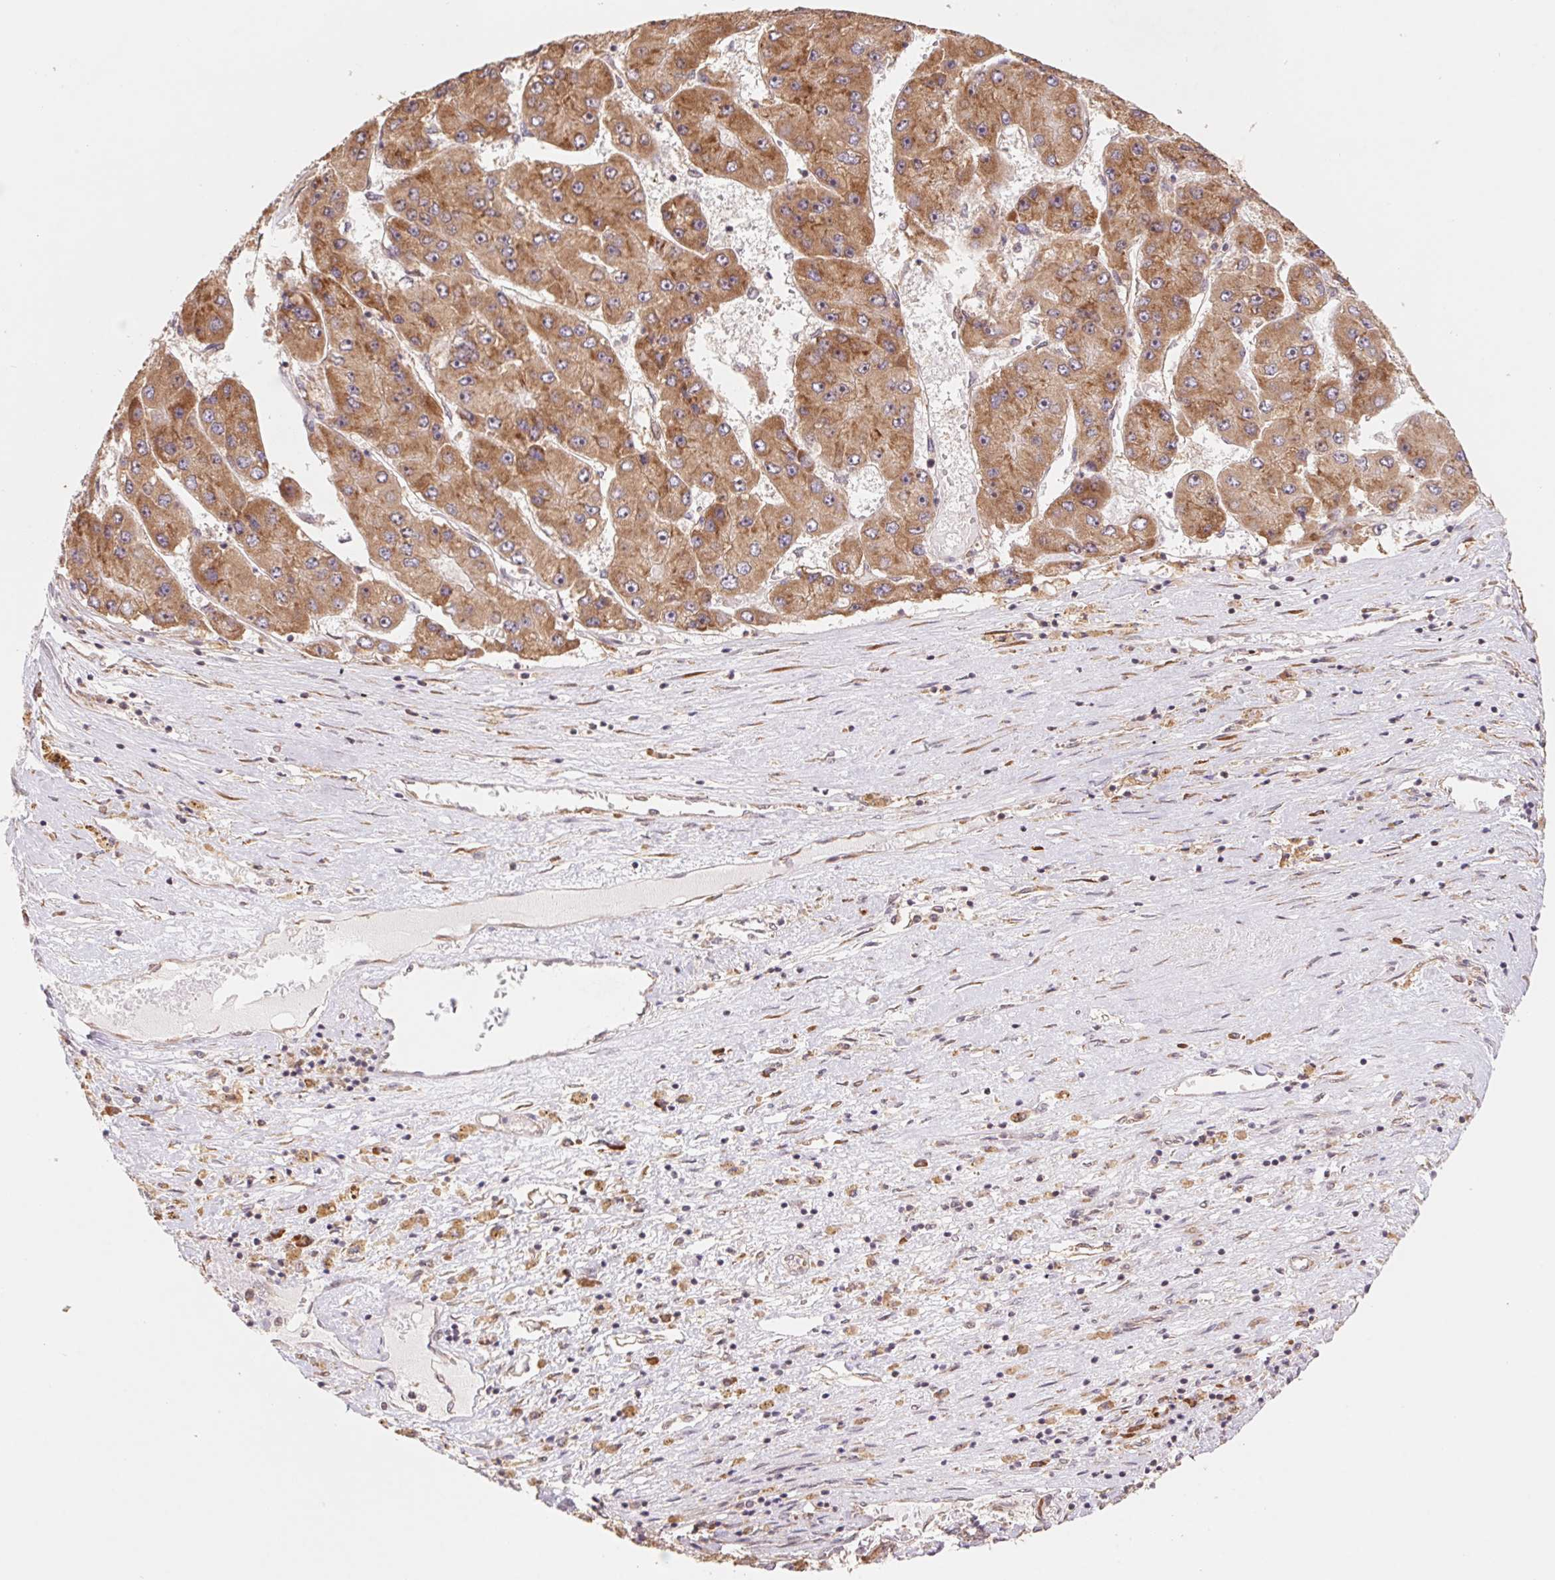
{"staining": {"intensity": "moderate", "quantity": ">75%", "location": "cytoplasmic/membranous"}, "tissue": "liver cancer", "cell_type": "Tumor cells", "image_type": "cancer", "snomed": [{"axis": "morphology", "description": "Carcinoma, Hepatocellular, NOS"}, {"axis": "topography", "description": "Liver"}], "caption": "Immunohistochemistry (IHC) staining of hepatocellular carcinoma (liver), which demonstrates medium levels of moderate cytoplasmic/membranous positivity in about >75% of tumor cells indicating moderate cytoplasmic/membranous protein staining. The staining was performed using DAB (3,3'-diaminobenzidine) (brown) for protein detection and nuclei were counterstained in hematoxylin (blue).", "gene": "RPL27A", "patient": {"sex": "female", "age": 61}}